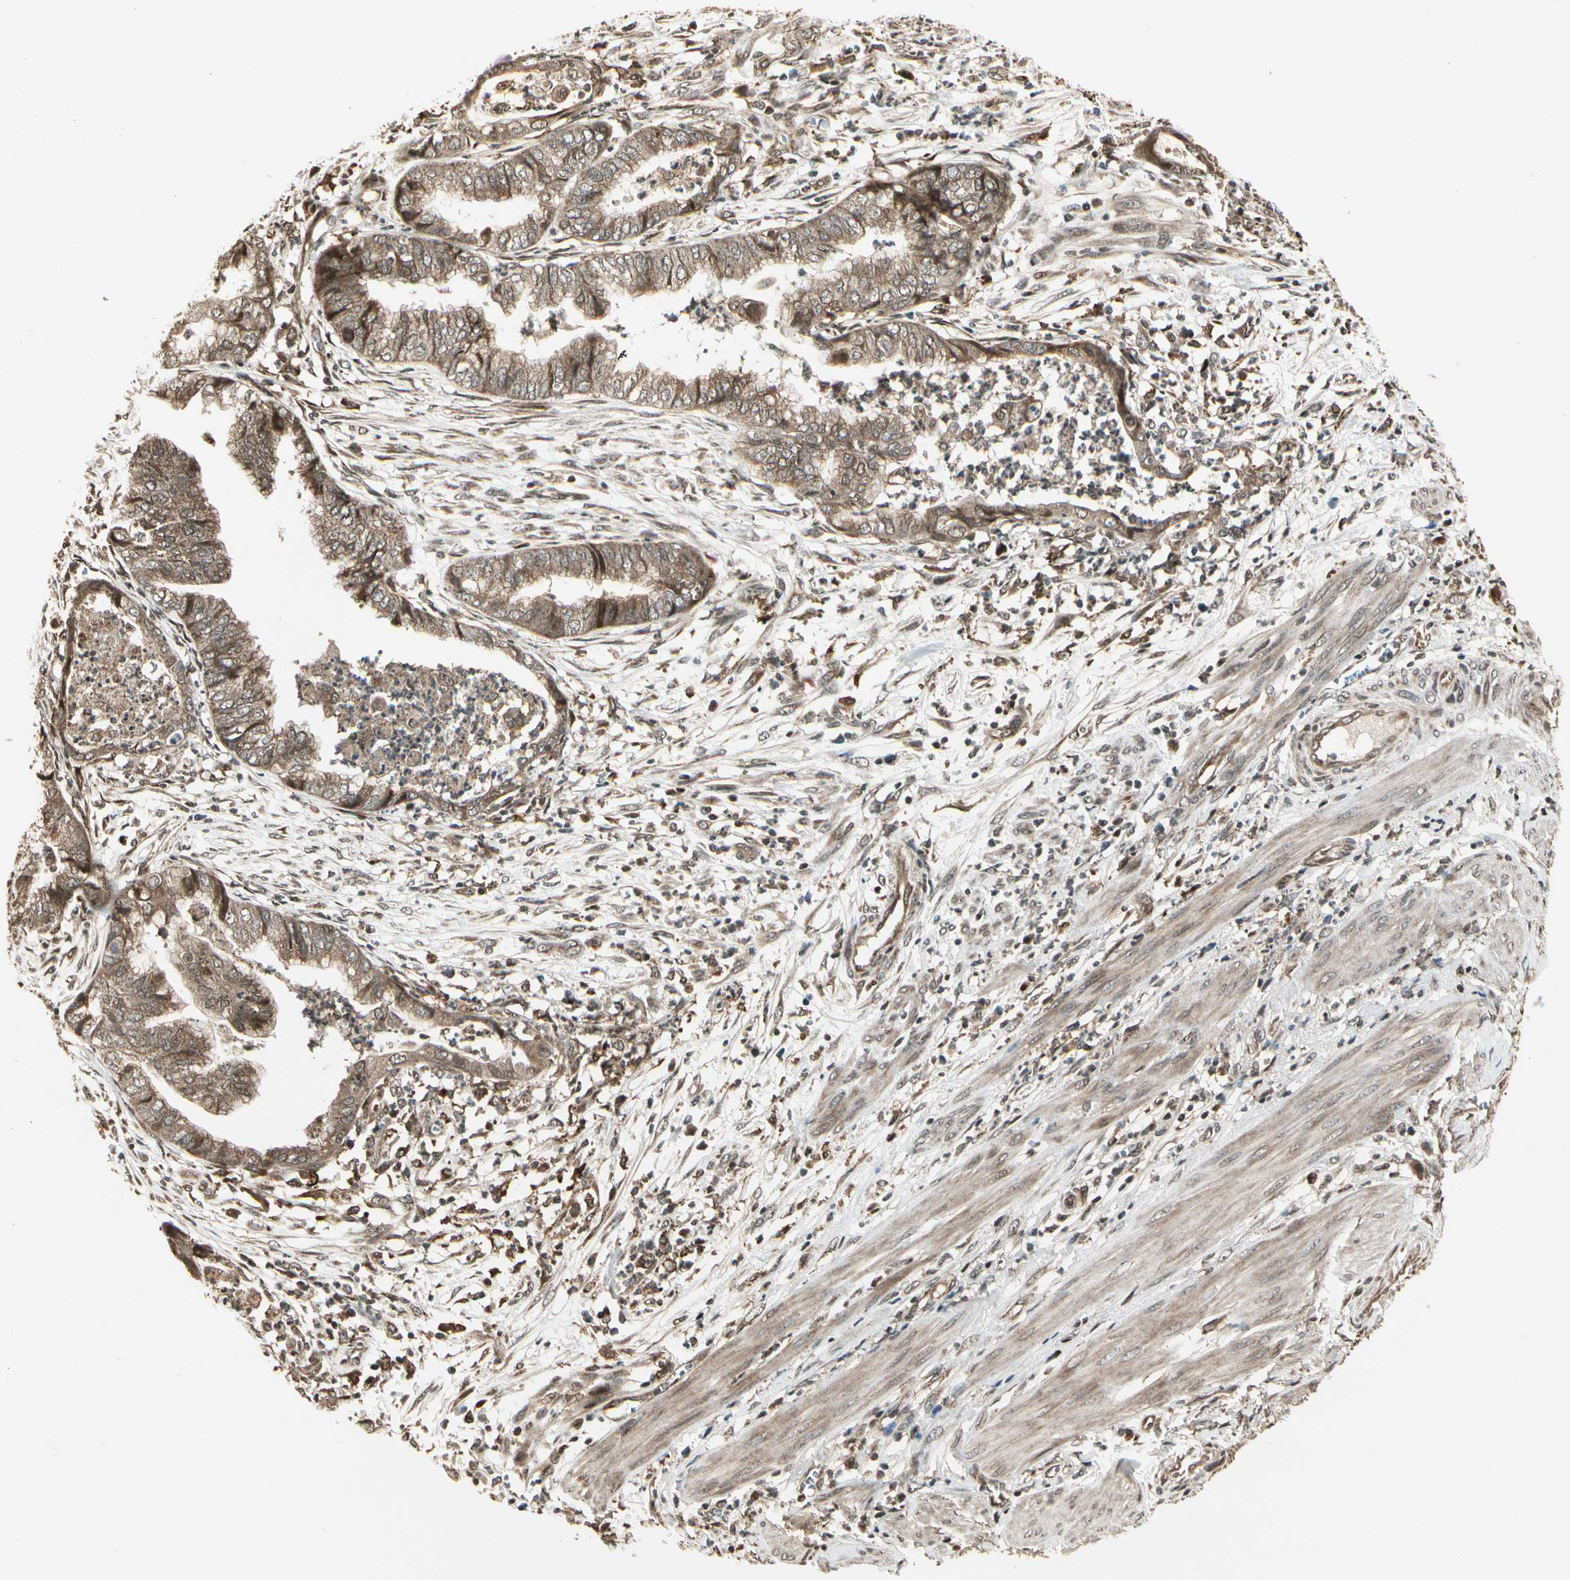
{"staining": {"intensity": "moderate", "quantity": ">75%", "location": "cytoplasmic/membranous"}, "tissue": "endometrial cancer", "cell_type": "Tumor cells", "image_type": "cancer", "snomed": [{"axis": "morphology", "description": "Necrosis, NOS"}, {"axis": "morphology", "description": "Adenocarcinoma, NOS"}, {"axis": "topography", "description": "Endometrium"}], "caption": "High-power microscopy captured an immunohistochemistry histopathology image of endometrial cancer, revealing moderate cytoplasmic/membranous staining in about >75% of tumor cells.", "gene": "GLUL", "patient": {"sex": "female", "age": 79}}